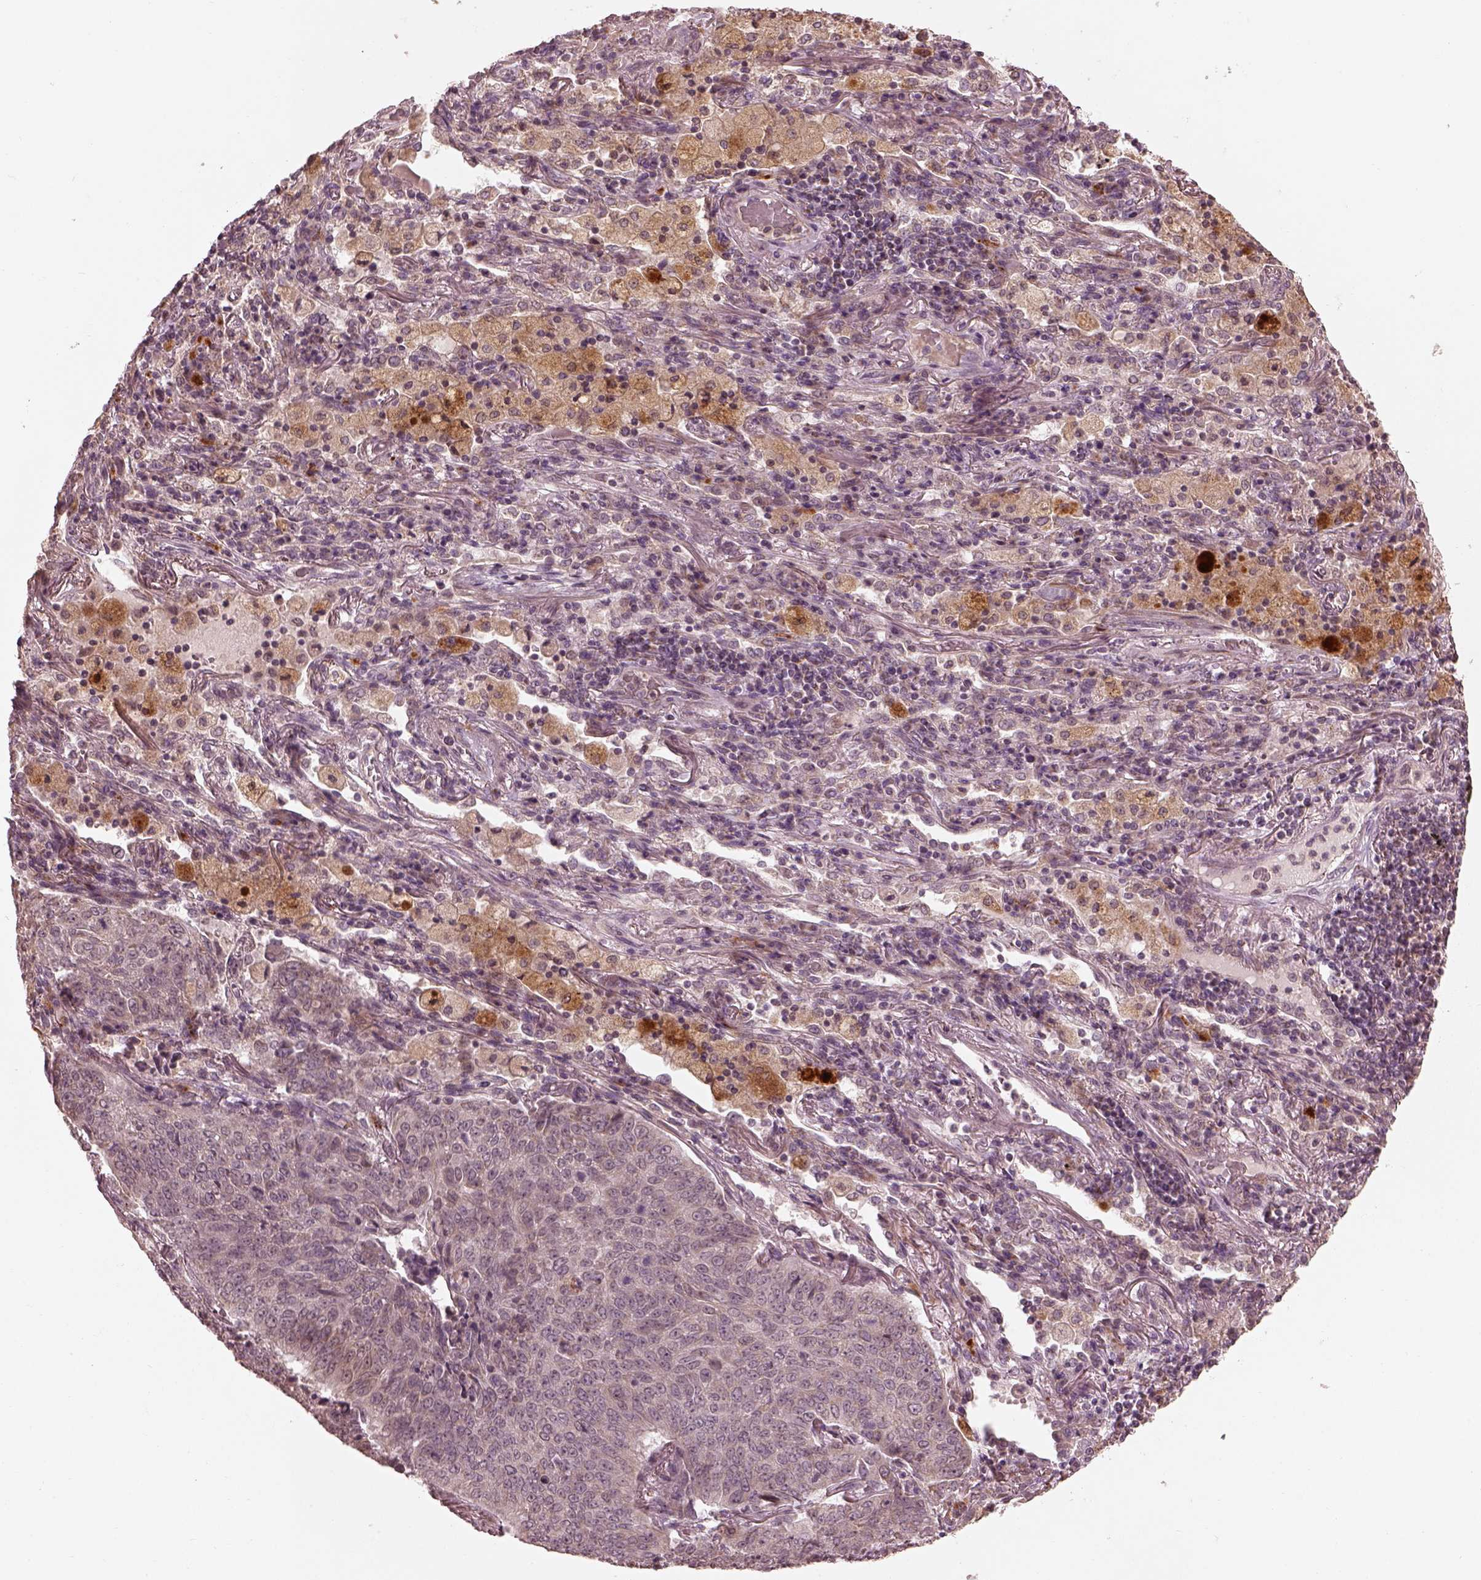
{"staining": {"intensity": "negative", "quantity": "none", "location": "none"}, "tissue": "lung cancer", "cell_type": "Tumor cells", "image_type": "cancer", "snomed": [{"axis": "morphology", "description": "Normal tissue, NOS"}, {"axis": "morphology", "description": "Squamous cell carcinoma, NOS"}, {"axis": "topography", "description": "Bronchus"}, {"axis": "topography", "description": "Lung"}], "caption": "Tumor cells show no significant protein expression in lung cancer.", "gene": "SLC25A46", "patient": {"sex": "male", "age": 64}}